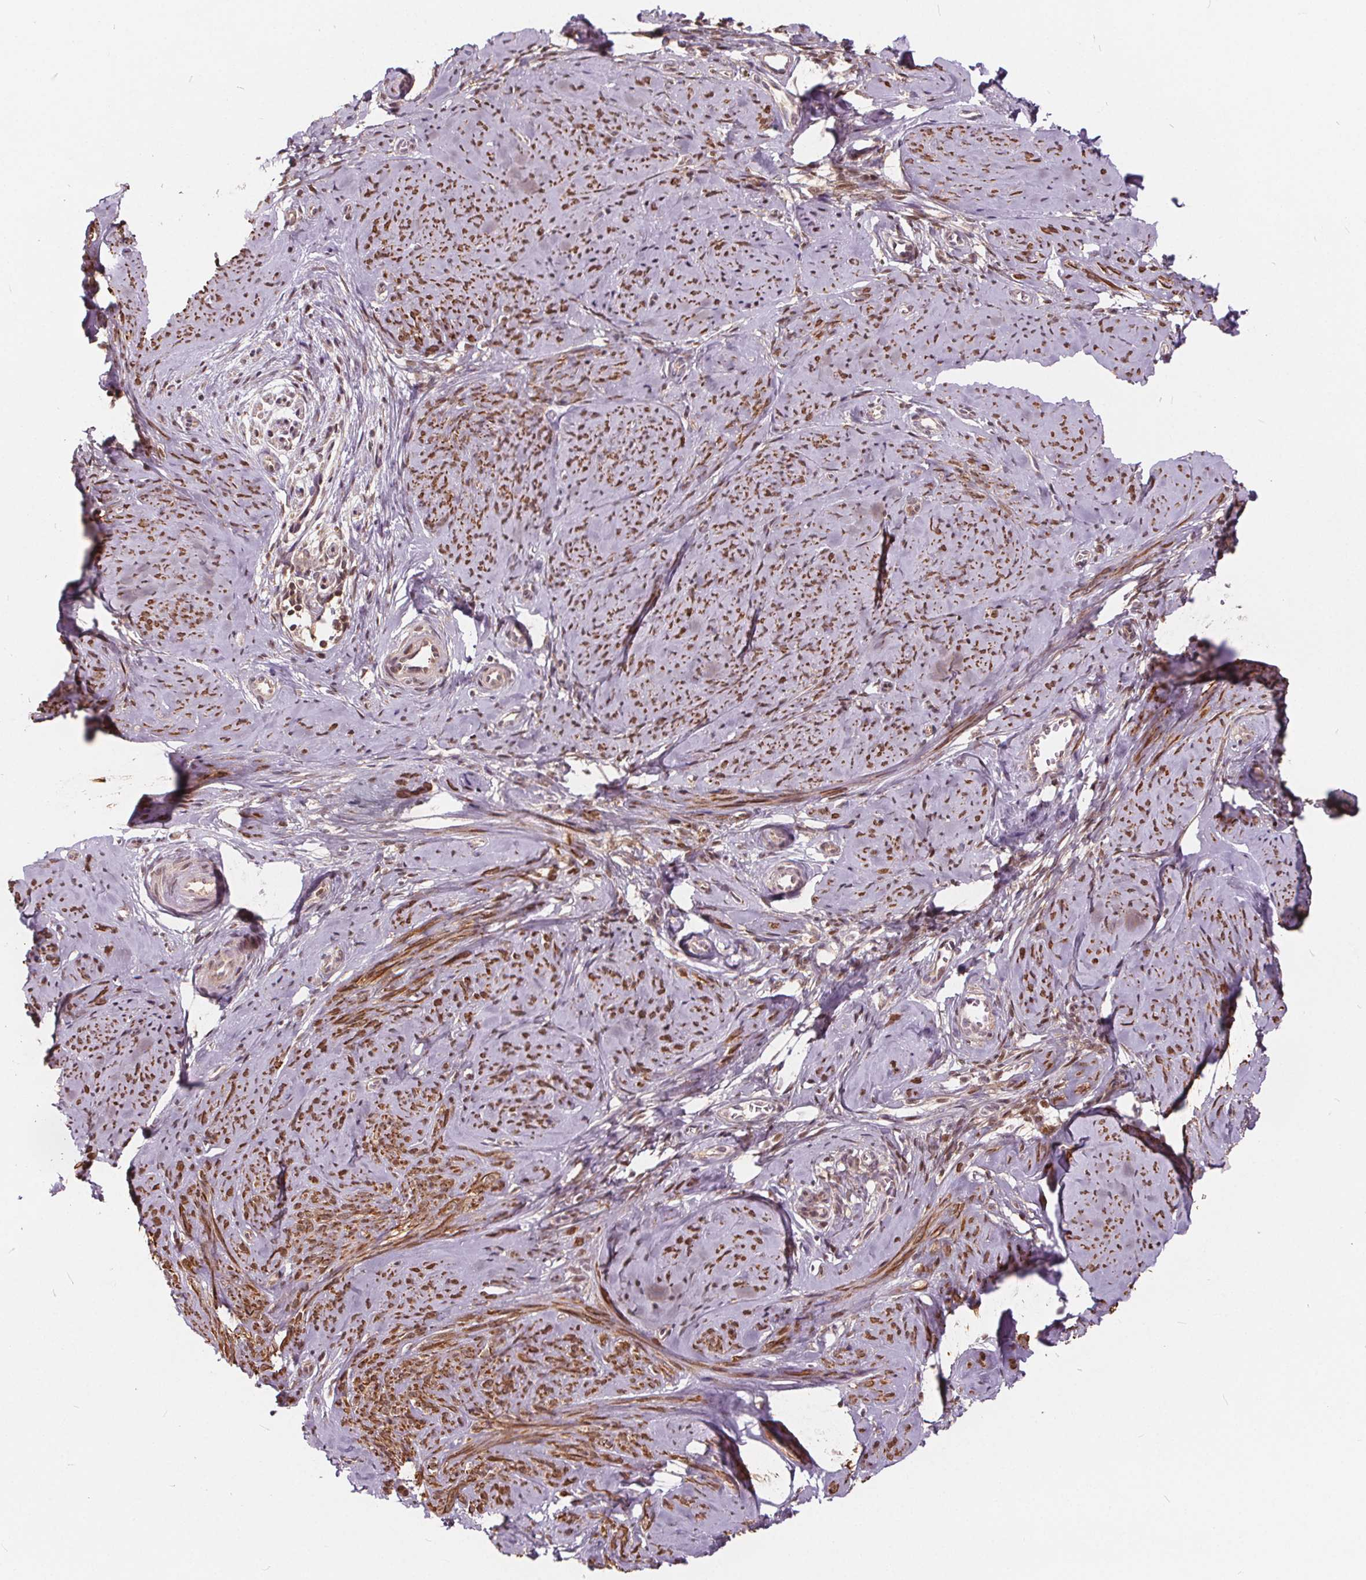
{"staining": {"intensity": "moderate", "quantity": ">75%", "location": "cytoplasmic/membranous,nuclear"}, "tissue": "smooth muscle", "cell_type": "Smooth muscle cells", "image_type": "normal", "snomed": [{"axis": "morphology", "description": "Normal tissue, NOS"}, {"axis": "topography", "description": "Smooth muscle"}], "caption": "Smooth muscle cells exhibit medium levels of moderate cytoplasmic/membranous,nuclear expression in approximately >75% of cells in unremarkable smooth muscle. The staining was performed using DAB to visualize the protein expression in brown, while the nuclei were stained in blue with hematoxylin (Magnification: 20x).", "gene": "HIF1AN", "patient": {"sex": "female", "age": 48}}